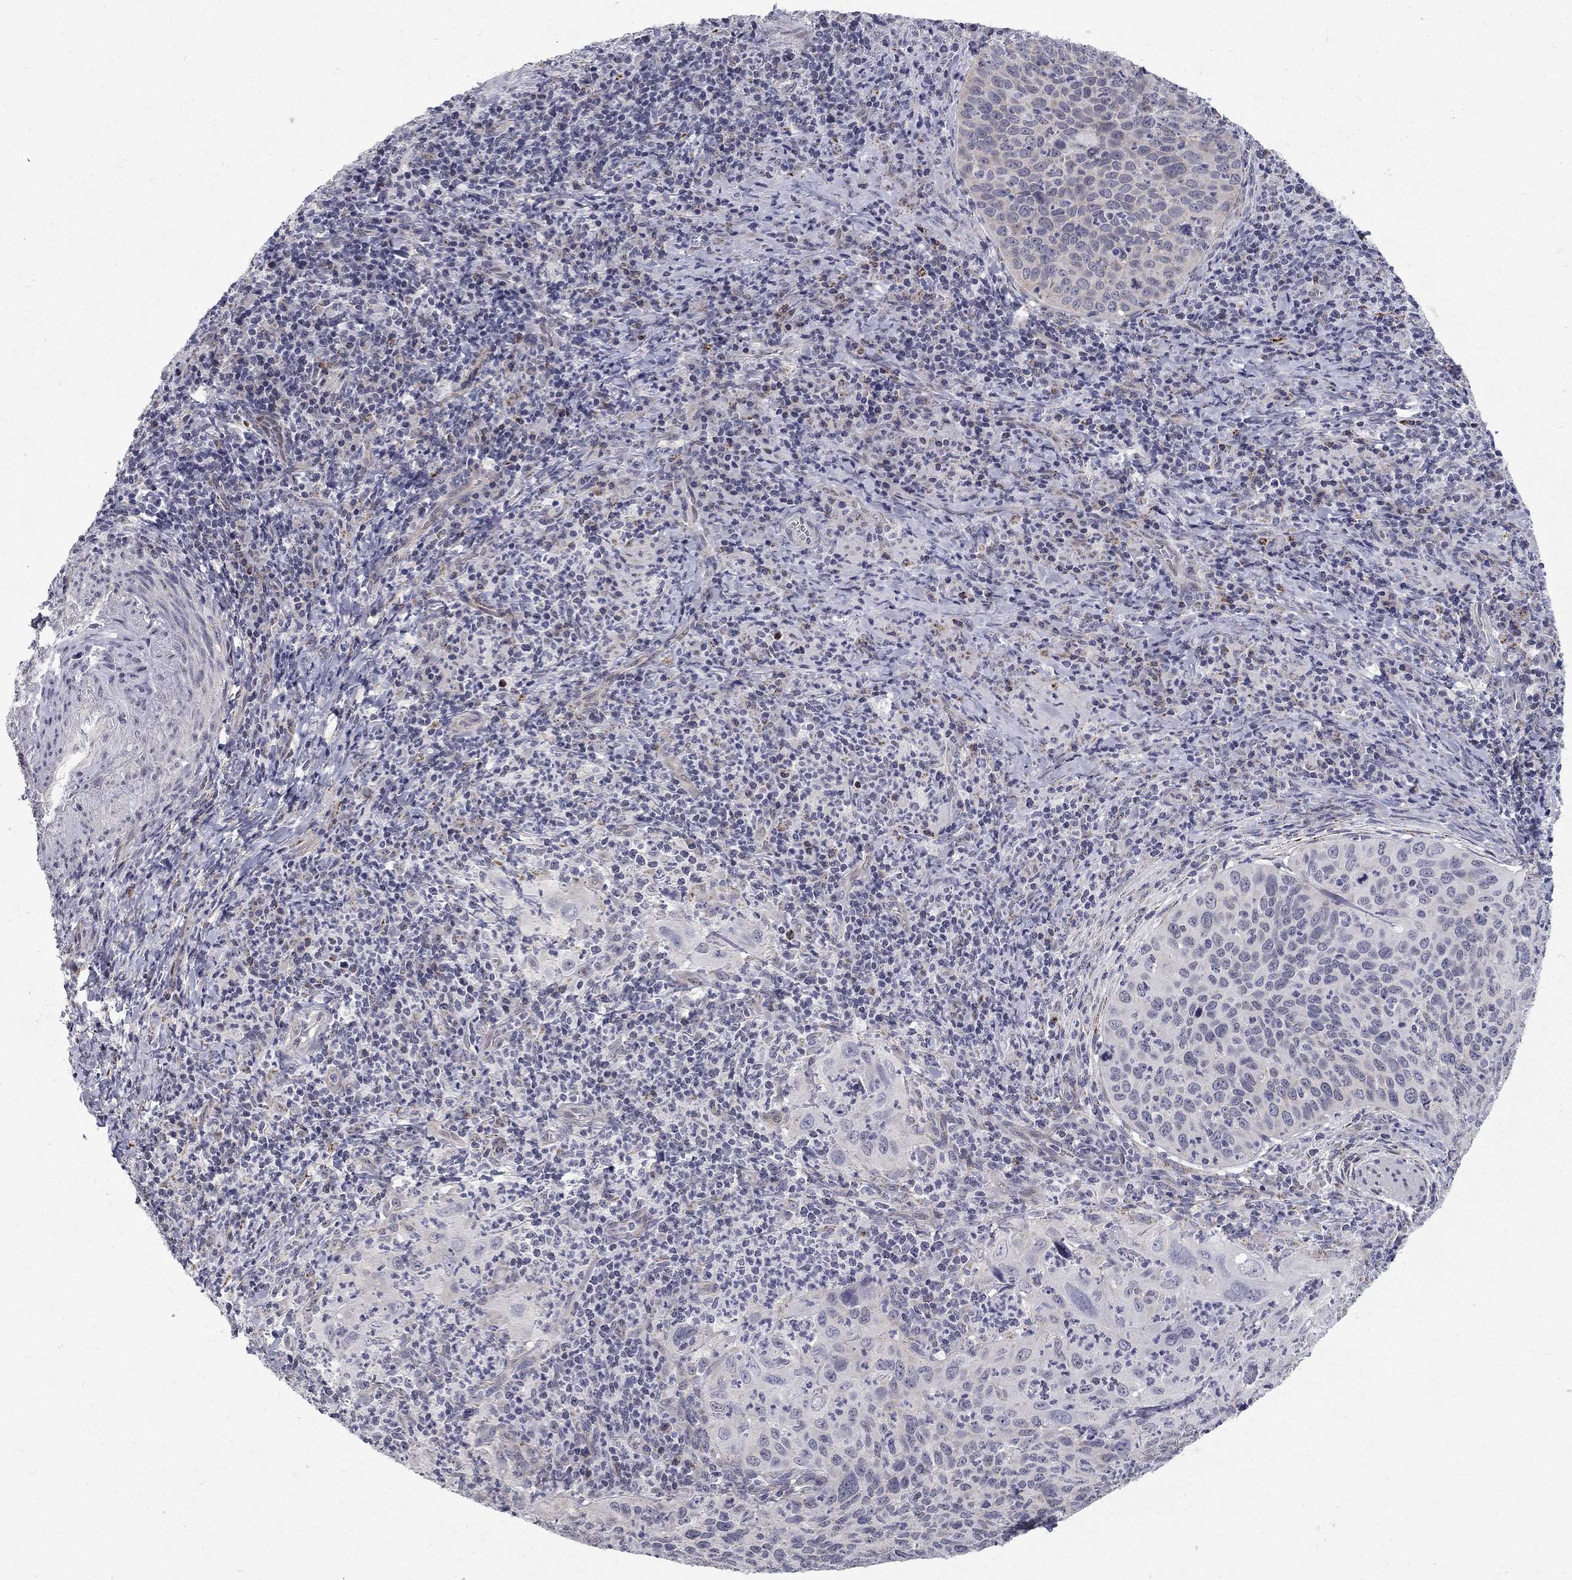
{"staining": {"intensity": "negative", "quantity": "none", "location": "none"}, "tissue": "cervical cancer", "cell_type": "Tumor cells", "image_type": "cancer", "snomed": [{"axis": "morphology", "description": "Squamous cell carcinoma, NOS"}, {"axis": "topography", "description": "Cervix"}], "caption": "High magnification brightfield microscopy of cervical cancer (squamous cell carcinoma) stained with DAB (3,3'-diaminobenzidine) (brown) and counterstained with hematoxylin (blue): tumor cells show no significant expression. (Immunohistochemistry, brightfield microscopy, high magnification).", "gene": "CLIC6", "patient": {"sex": "female", "age": 26}}